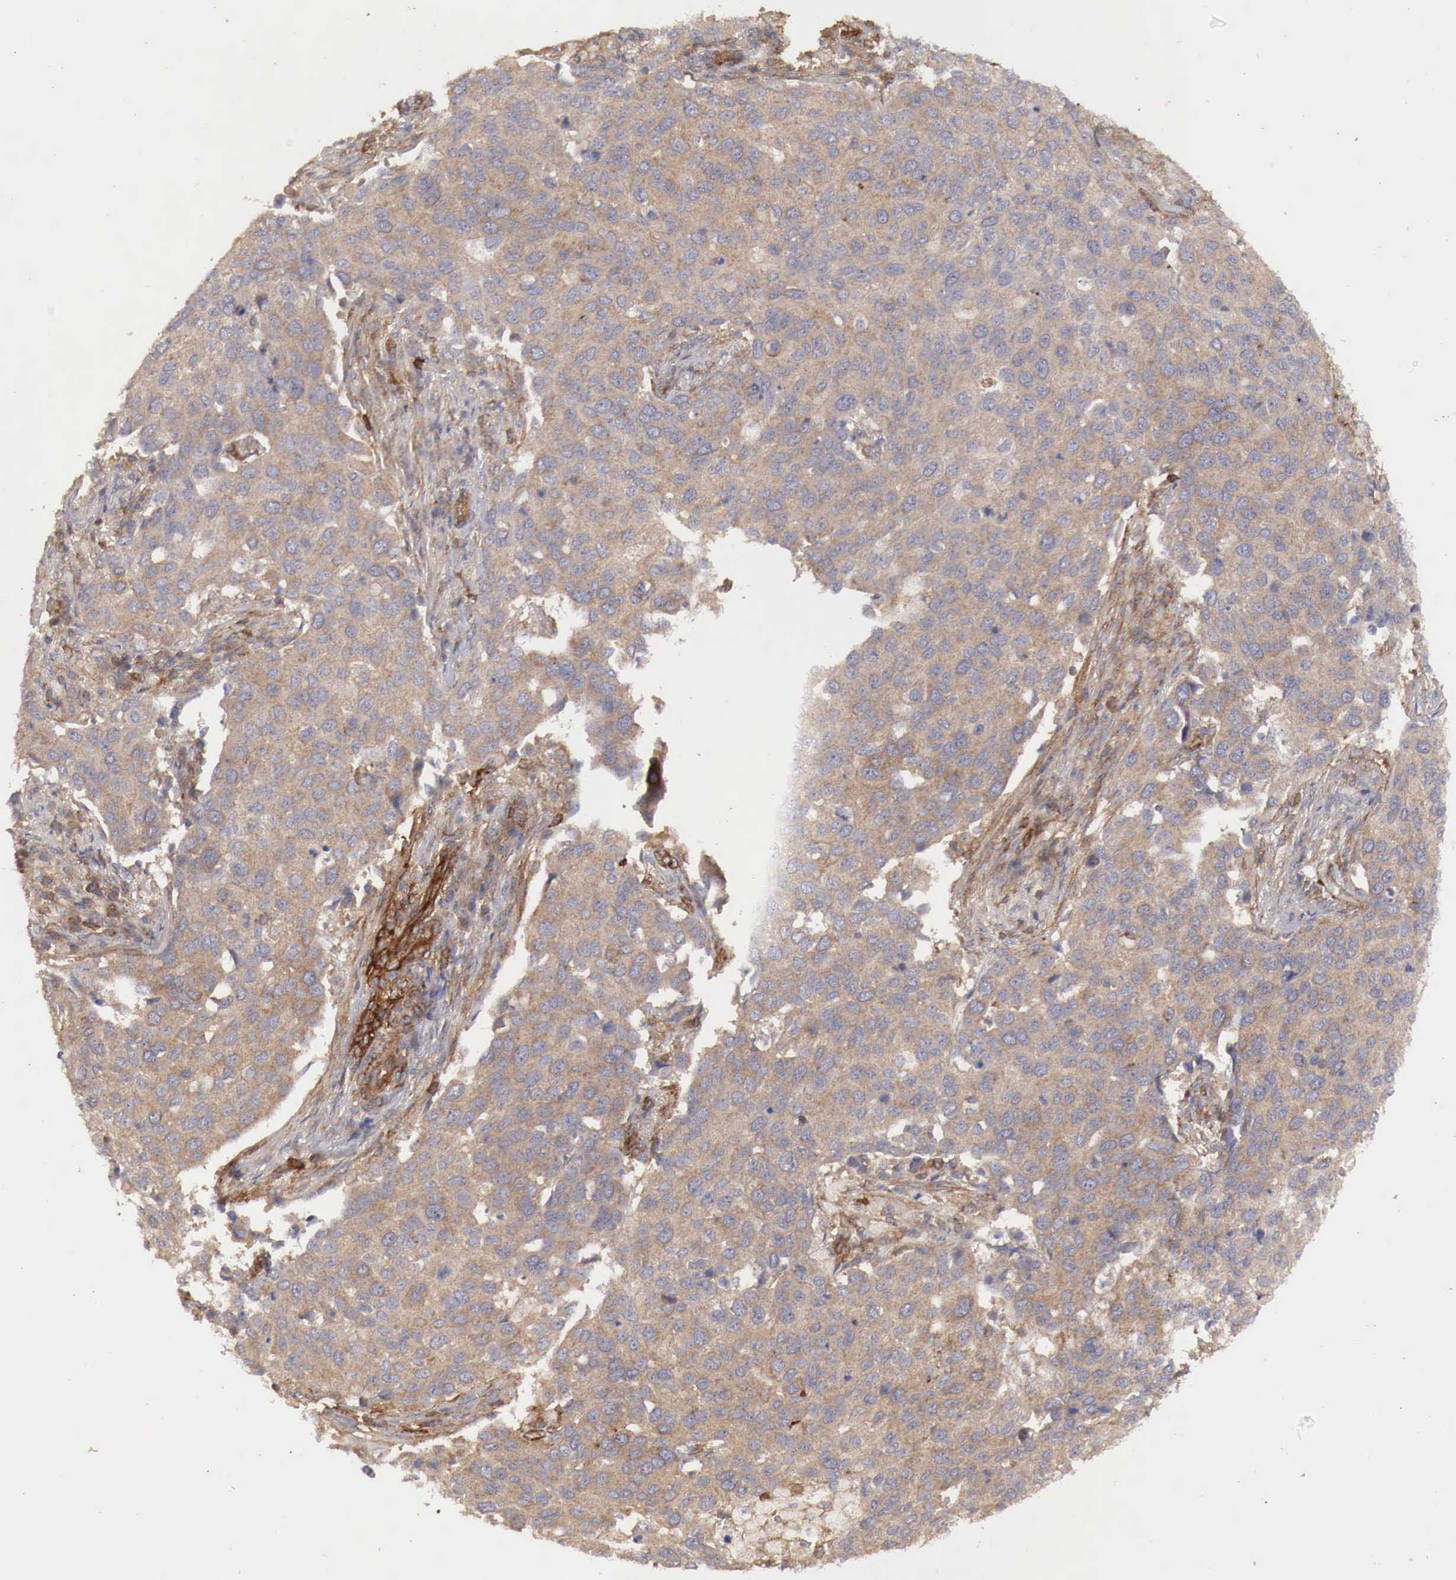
{"staining": {"intensity": "moderate", "quantity": ">75%", "location": "cytoplasmic/membranous"}, "tissue": "cervical cancer", "cell_type": "Tumor cells", "image_type": "cancer", "snomed": [{"axis": "morphology", "description": "Squamous cell carcinoma, NOS"}, {"axis": "topography", "description": "Cervix"}], "caption": "Cervical cancer (squamous cell carcinoma) stained with a protein marker shows moderate staining in tumor cells.", "gene": "ARMCX4", "patient": {"sex": "female", "age": 54}}